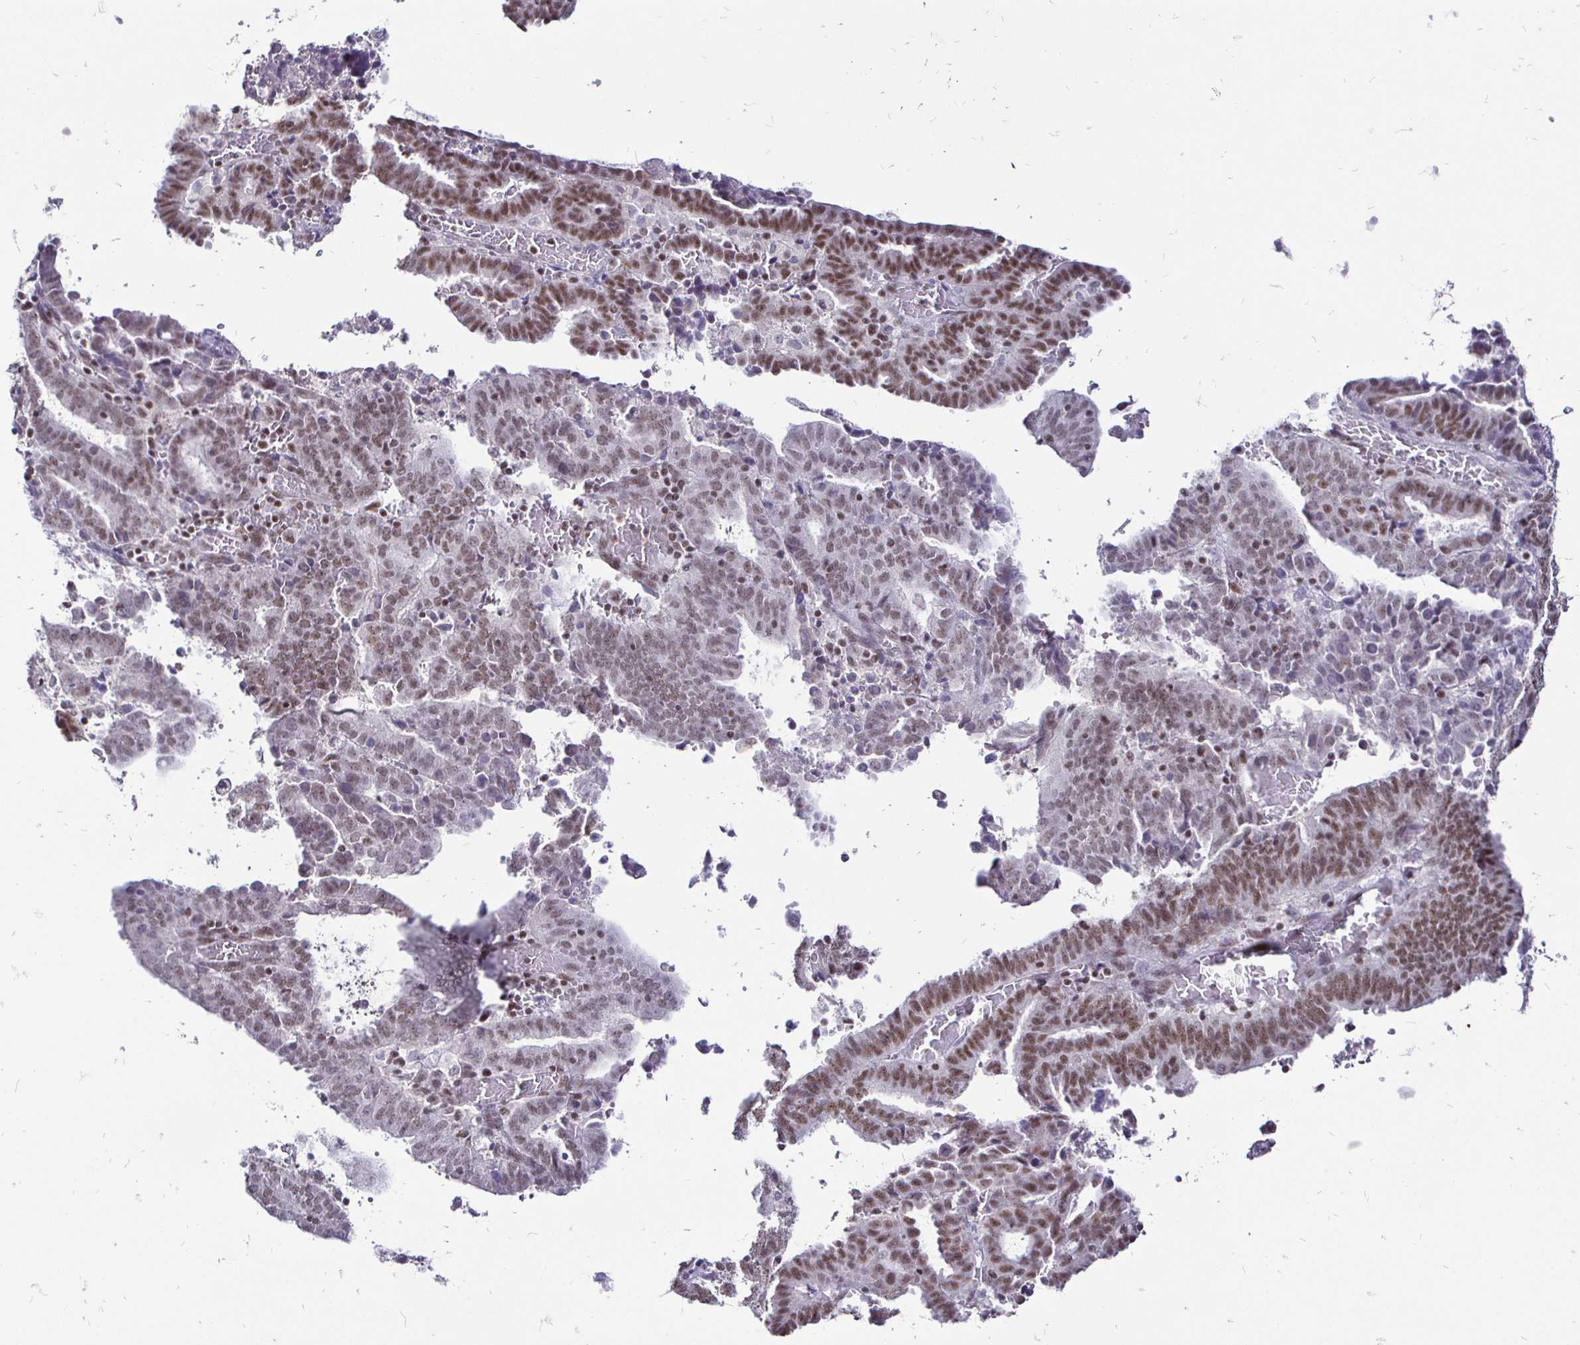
{"staining": {"intensity": "weak", "quantity": ">75%", "location": "nuclear"}, "tissue": "endometrial cancer", "cell_type": "Tumor cells", "image_type": "cancer", "snomed": [{"axis": "morphology", "description": "Adenocarcinoma, NOS"}, {"axis": "topography", "description": "Uterus"}], "caption": "Tumor cells demonstrate weak nuclear positivity in about >75% of cells in endometrial adenocarcinoma. (Brightfield microscopy of DAB IHC at high magnification).", "gene": "SIN3A", "patient": {"sex": "female", "age": 83}}